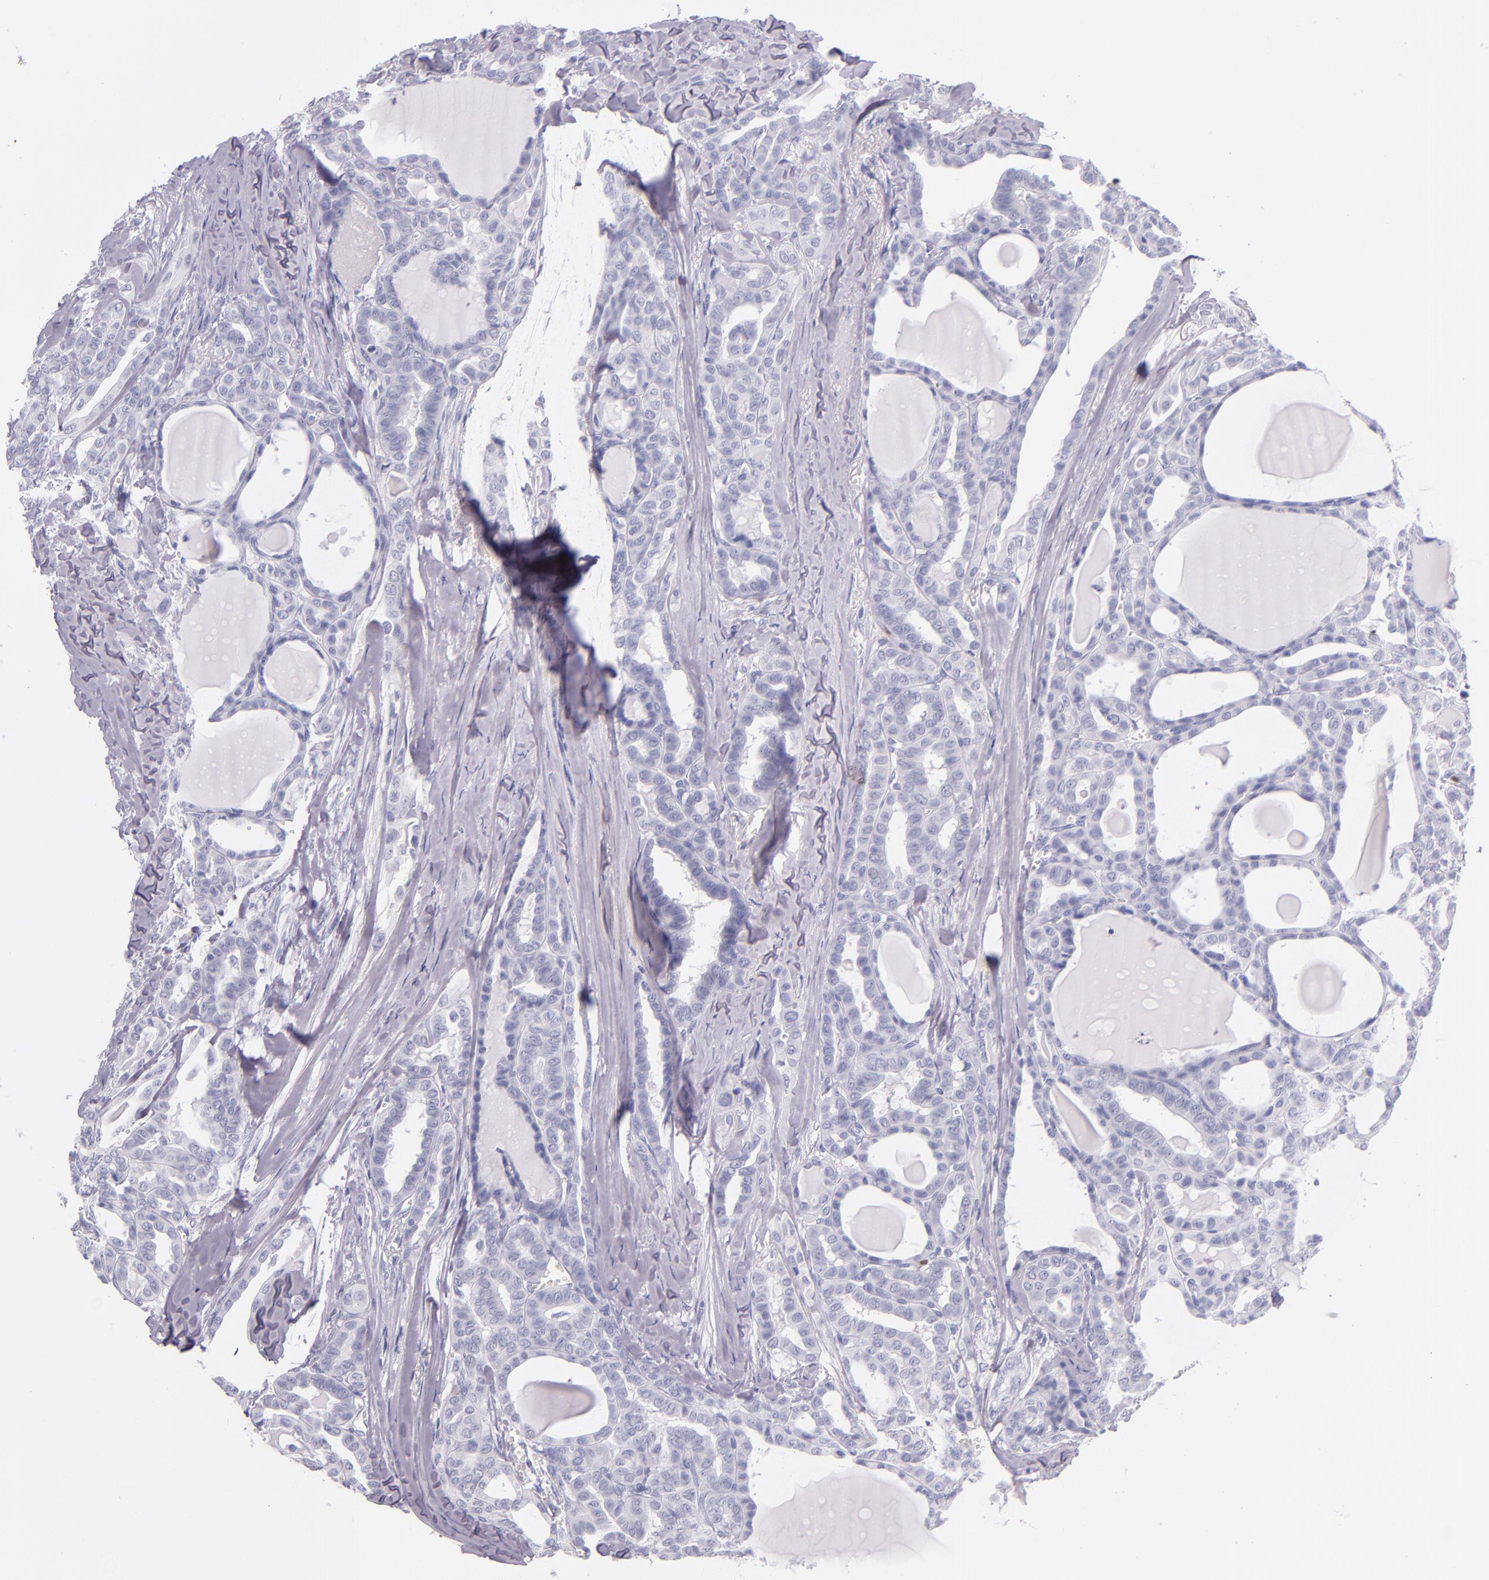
{"staining": {"intensity": "negative", "quantity": "none", "location": "none"}, "tissue": "thyroid cancer", "cell_type": "Tumor cells", "image_type": "cancer", "snomed": [{"axis": "morphology", "description": "Carcinoma, NOS"}, {"axis": "topography", "description": "Thyroid gland"}], "caption": "A photomicrograph of human carcinoma (thyroid) is negative for staining in tumor cells. The staining was performed using DAB (3,3'-diaminobenzidine) to visualize the protein expression in brown, while the nuclei were stained in blue with hematoxylin (Magnification: 20x).", "gene": "IRF4", "patient": {"sex": "female", "age": 91}}